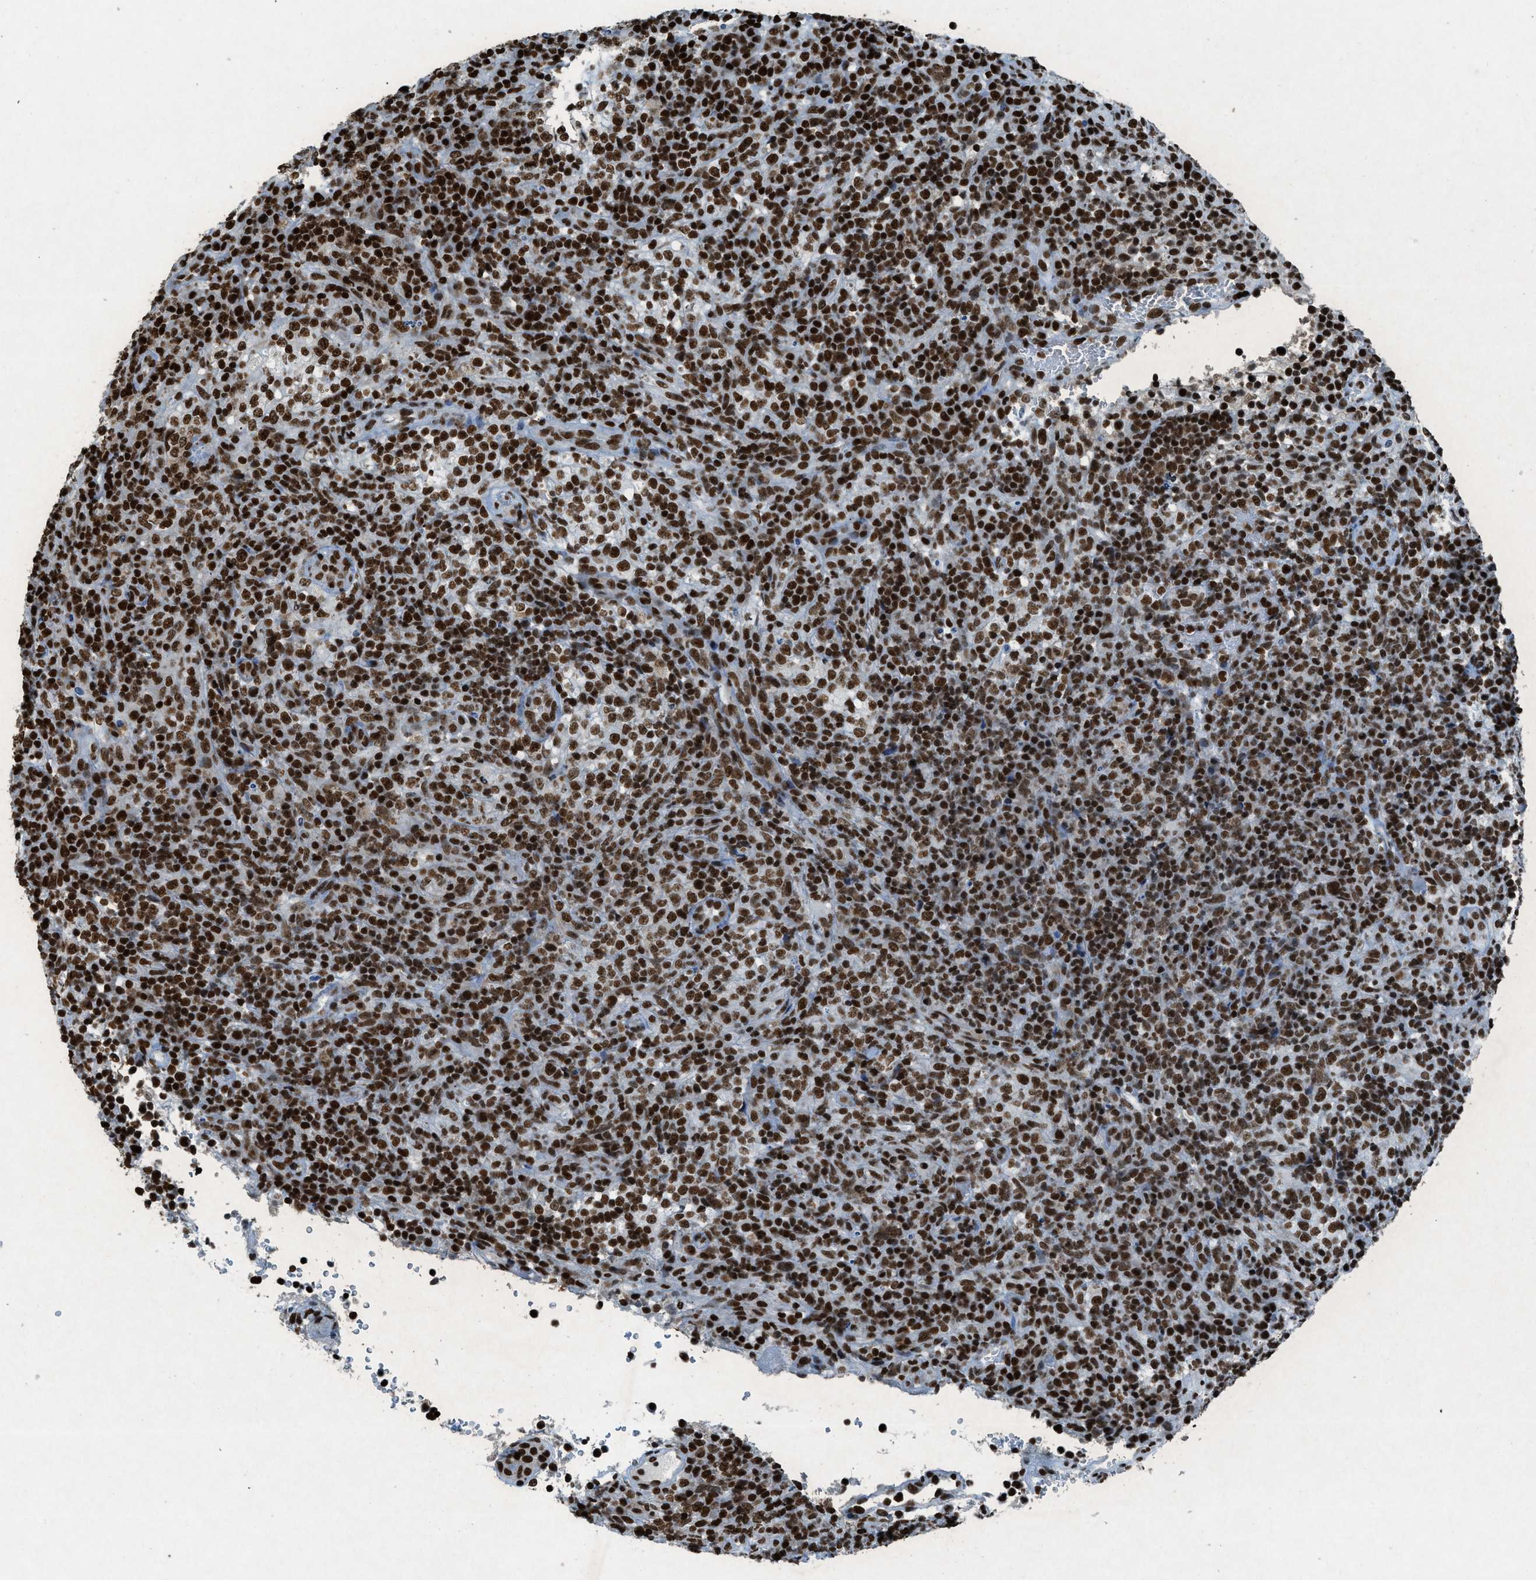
{"staining": {"intensity": "strong", "quantity": ">75%", "location": "nuclear"}, "tissue": "lymphoma", "cell_type": "Tumor cells", "image_type": "cancer", "snomed": [{"axis": "morphology", "description": "Malignant lymphoma, non-Hodgkin's type, High grade"}, {"axis": "topography", "description": "Lymph node"}], "caption": "Immunohistochemical staining of human lymphoma reveals high levels of strong nuclear expression in approximately >75% of tumor cells.", "gene": "NXF1", "patient": {"sex": "female", "age": 76}}